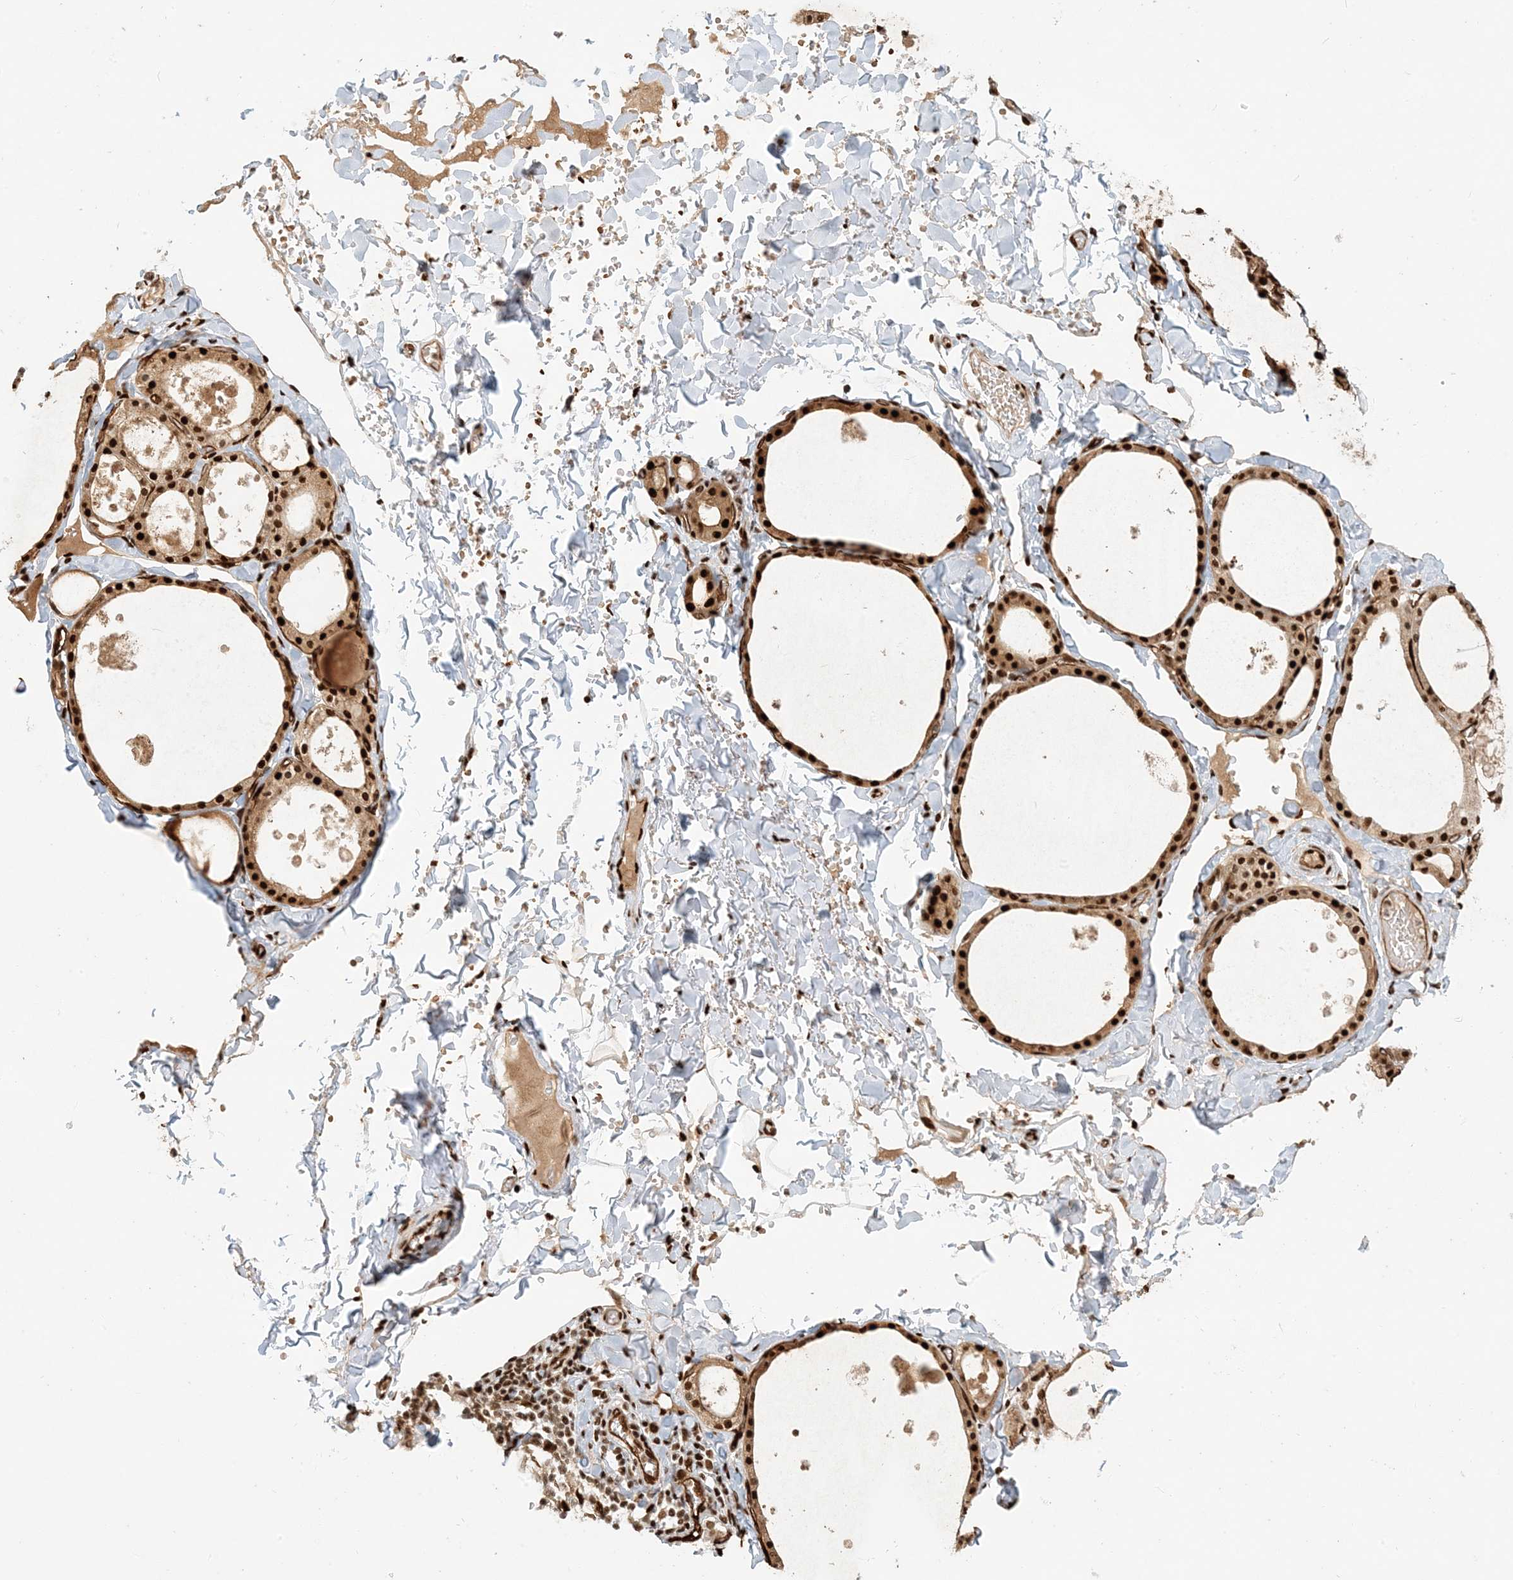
{"staining": {"intensity": "strong", "quantity": ">75%", "location": "cytoplasmic/membranous,nuclear"}, "tissue": "thyroid gland", "cell_type": "Glandular cells", "image_type": "normal", "snomed": [{"axis": "morphology", "description": "Normal tissue, NOS"}, {"axis": "topography", "description": "Thyroid gland"}], "caption": "Human thyroid gland stained for a protein (brown) displays strong cytoplasmic/membranous,nuclear positive staining in about >75% of glandular cells.", "gene": "CKS1B", "patient": {"sex": "male", "age": 56}}